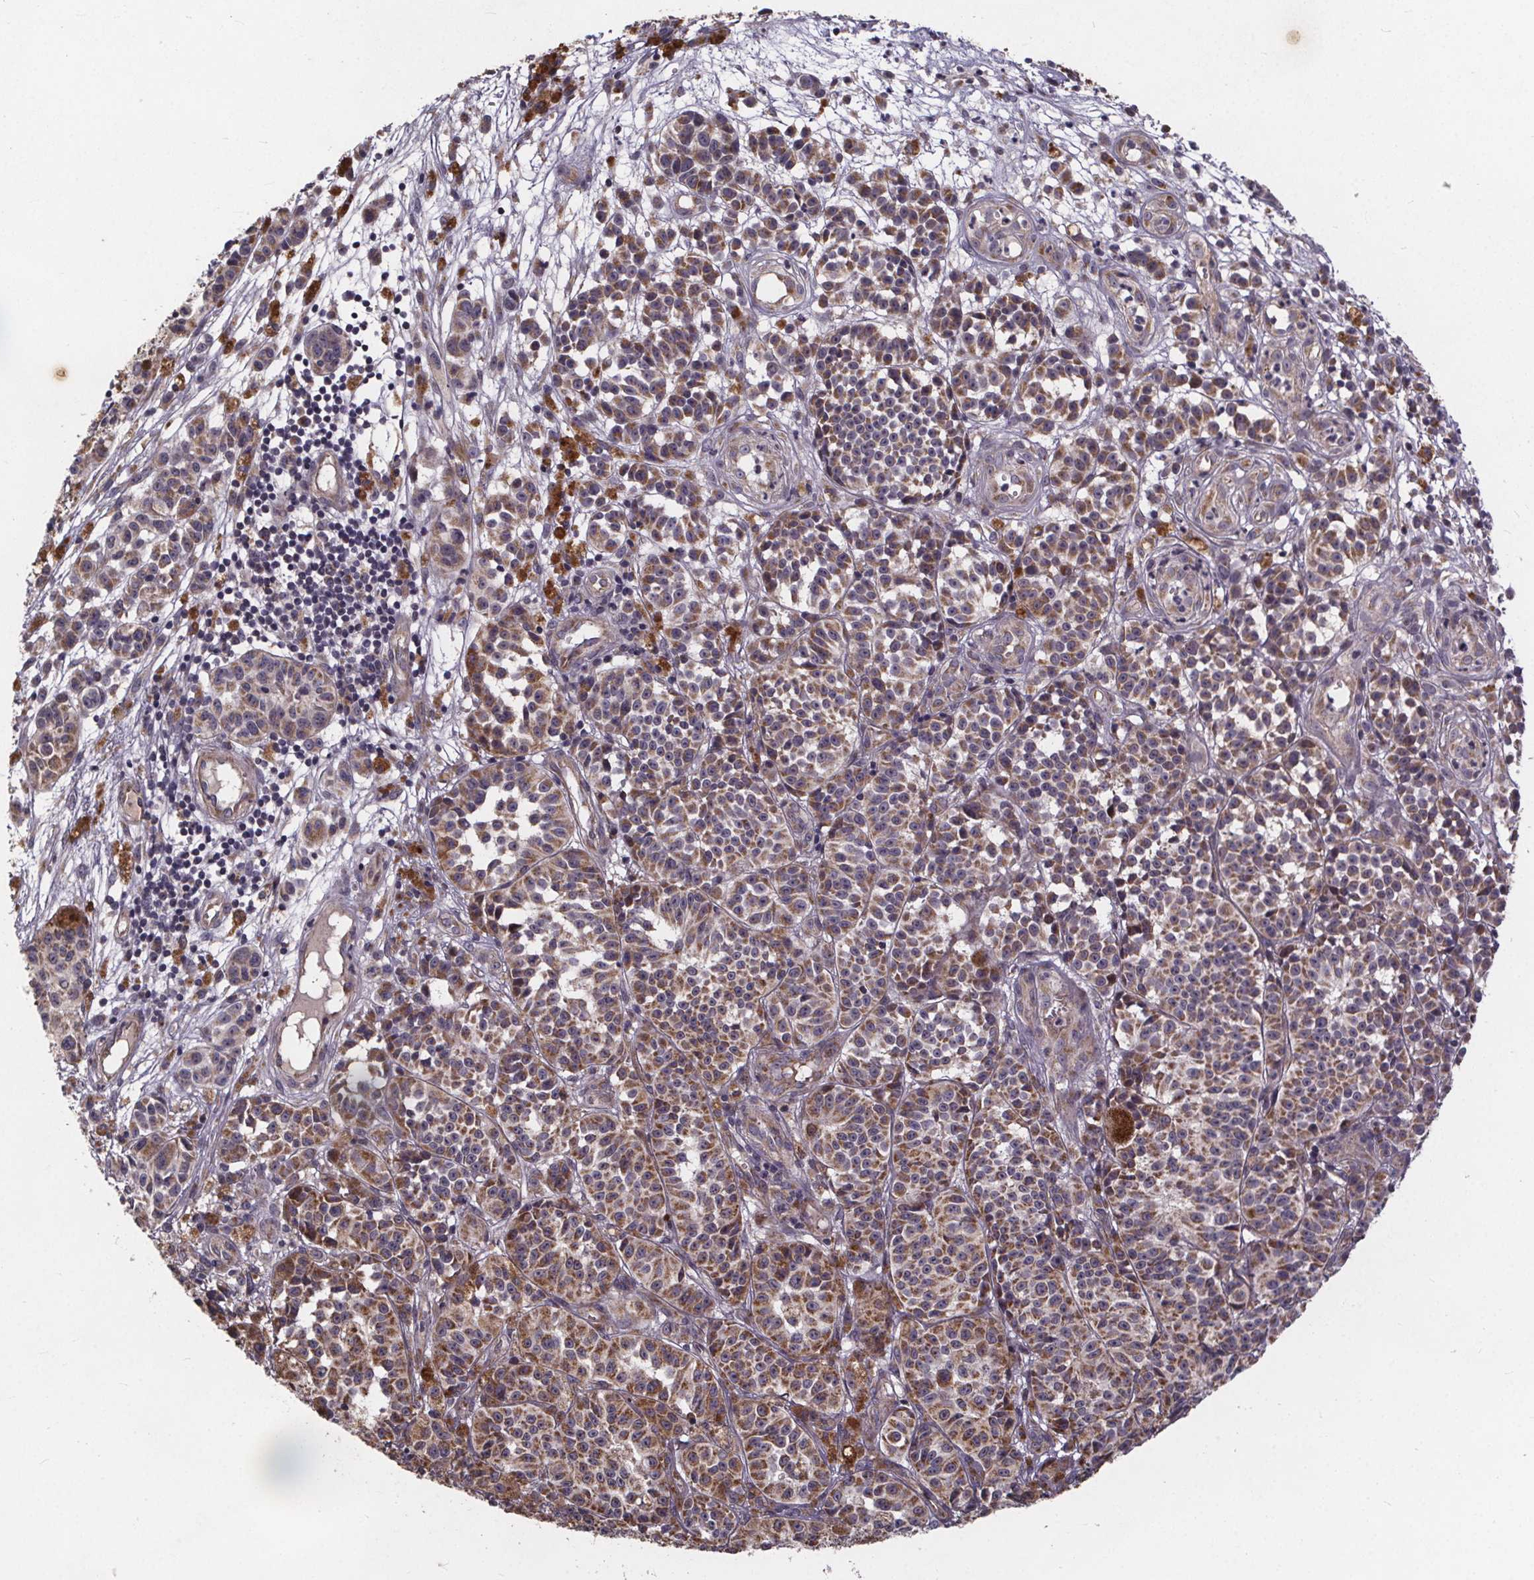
{"staining": {"intensity": "moderate", "quantity": ">75%", "location": "cytoplasmic/membranous"}, "tissue": "melanoma", "cell_type": "Tumor cells", "image_type": "cancer", "snomed": [{"axis": "morphology", "description": "Malignant melanoma, NOS"}, {"axis": "topography", "description": "Skin"}], "caption": "There is medium levels of moderate cytoplasmic/membranous expression in tumor cells of malignant melanoma, as demonstrated by immunohistochemical staining (brown color).", "gene": "YME1L1", "patient": {"sex": "female", "age": 58}}